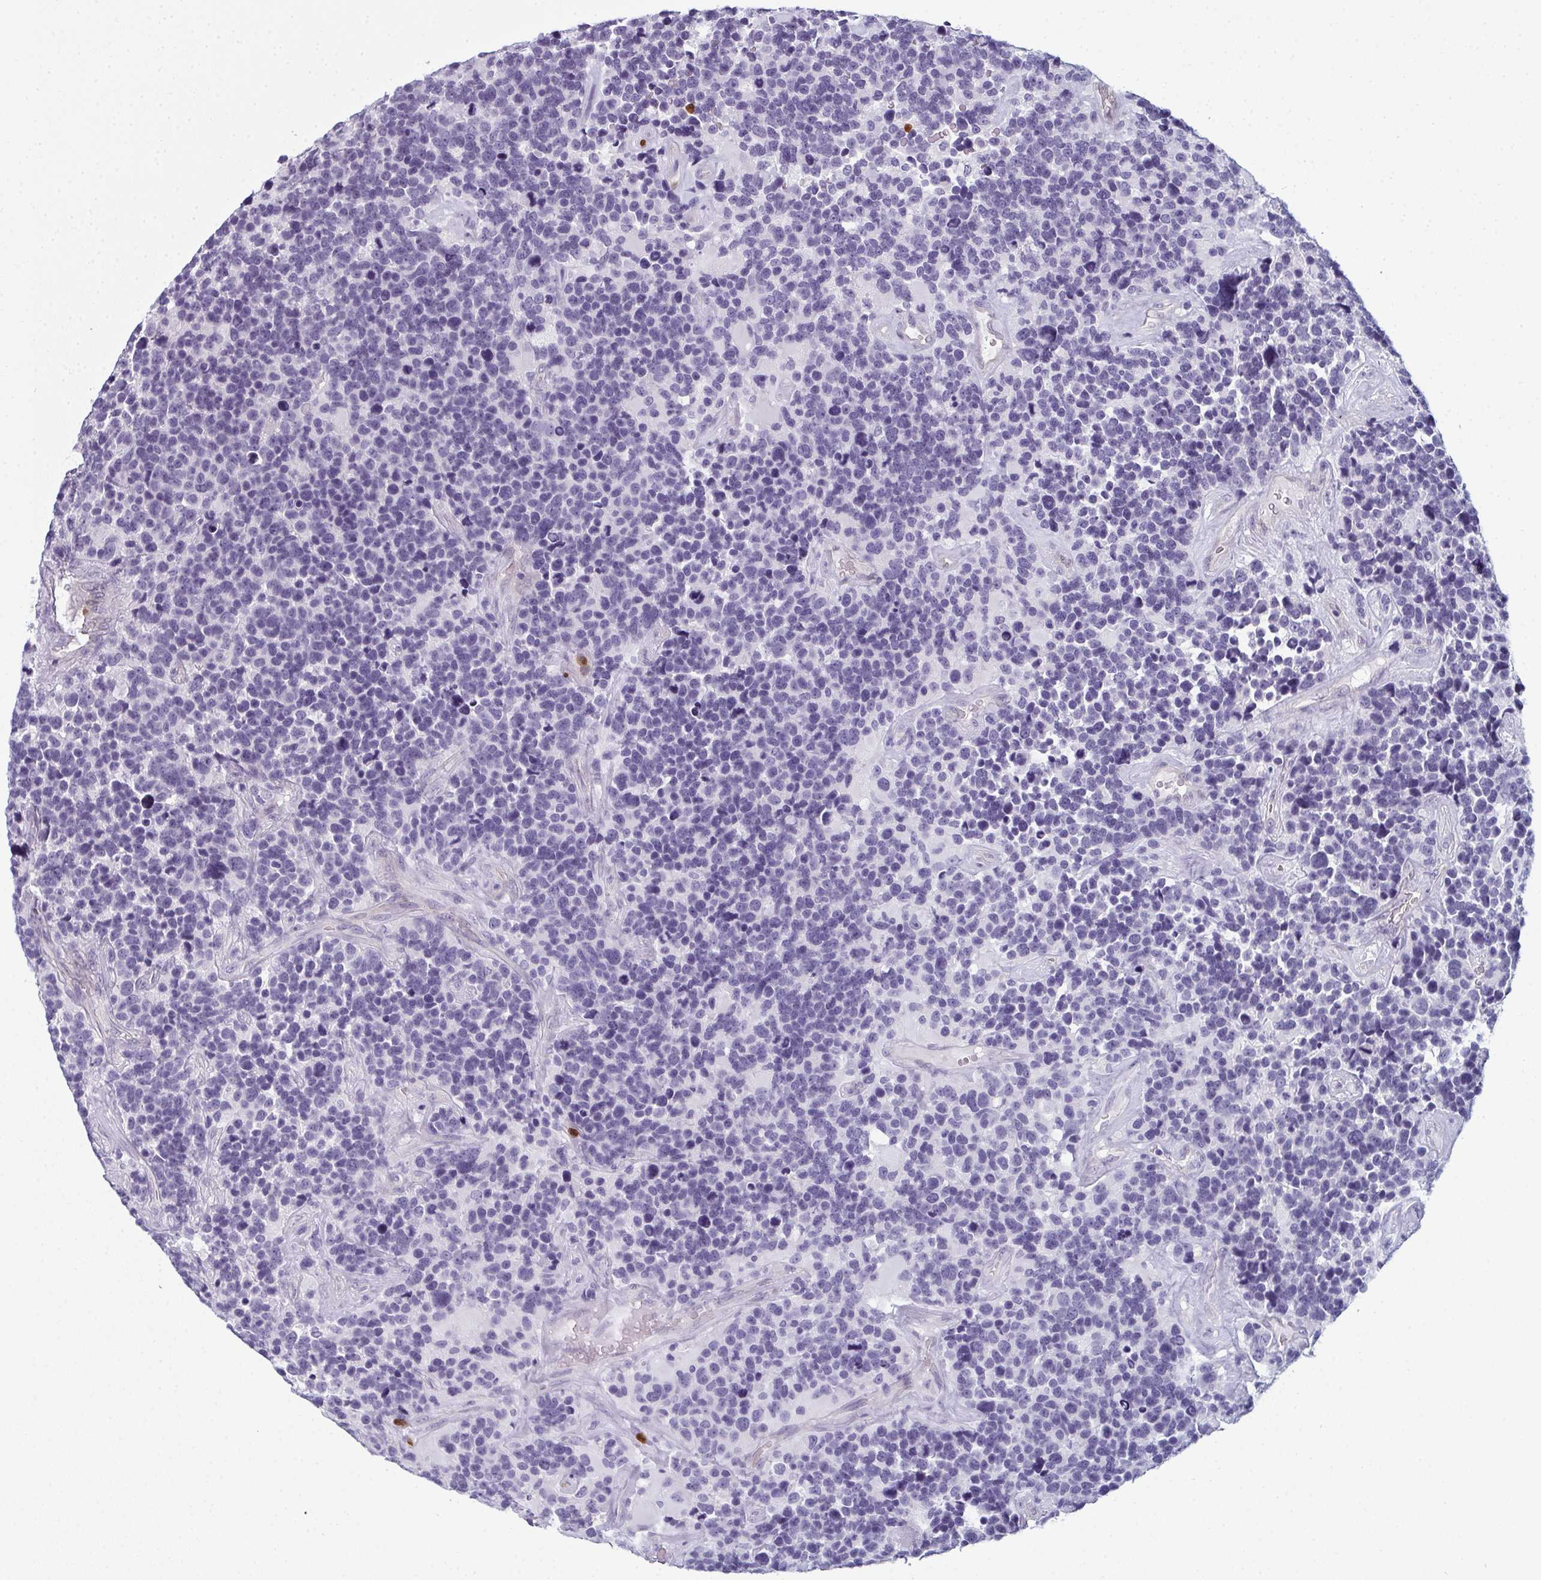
{"staining": {"intensity": "negative", "quantity": "none", "location": "none"}, "tissue": "glioma", "cell_type": "Tumor cells", "image_type": "cancer", "snomed": [{"axis": "morphology", "description": "Glioma, malignant, High grade"}, {"axis": "topography", "description": "Brain"}], "caption": "A histopathology image of glioma stained for a protein demonstrates no brown staining in tumor cells. (Stains: DAB (3,3'-diaminobenzidine) immunohistochemistry (IHC) with hematoxylin counter stain, Microscopy: brightfield microscopy at high magnification).", "gene": "CDA", "patient": {"sex": "male", "age": 33}}